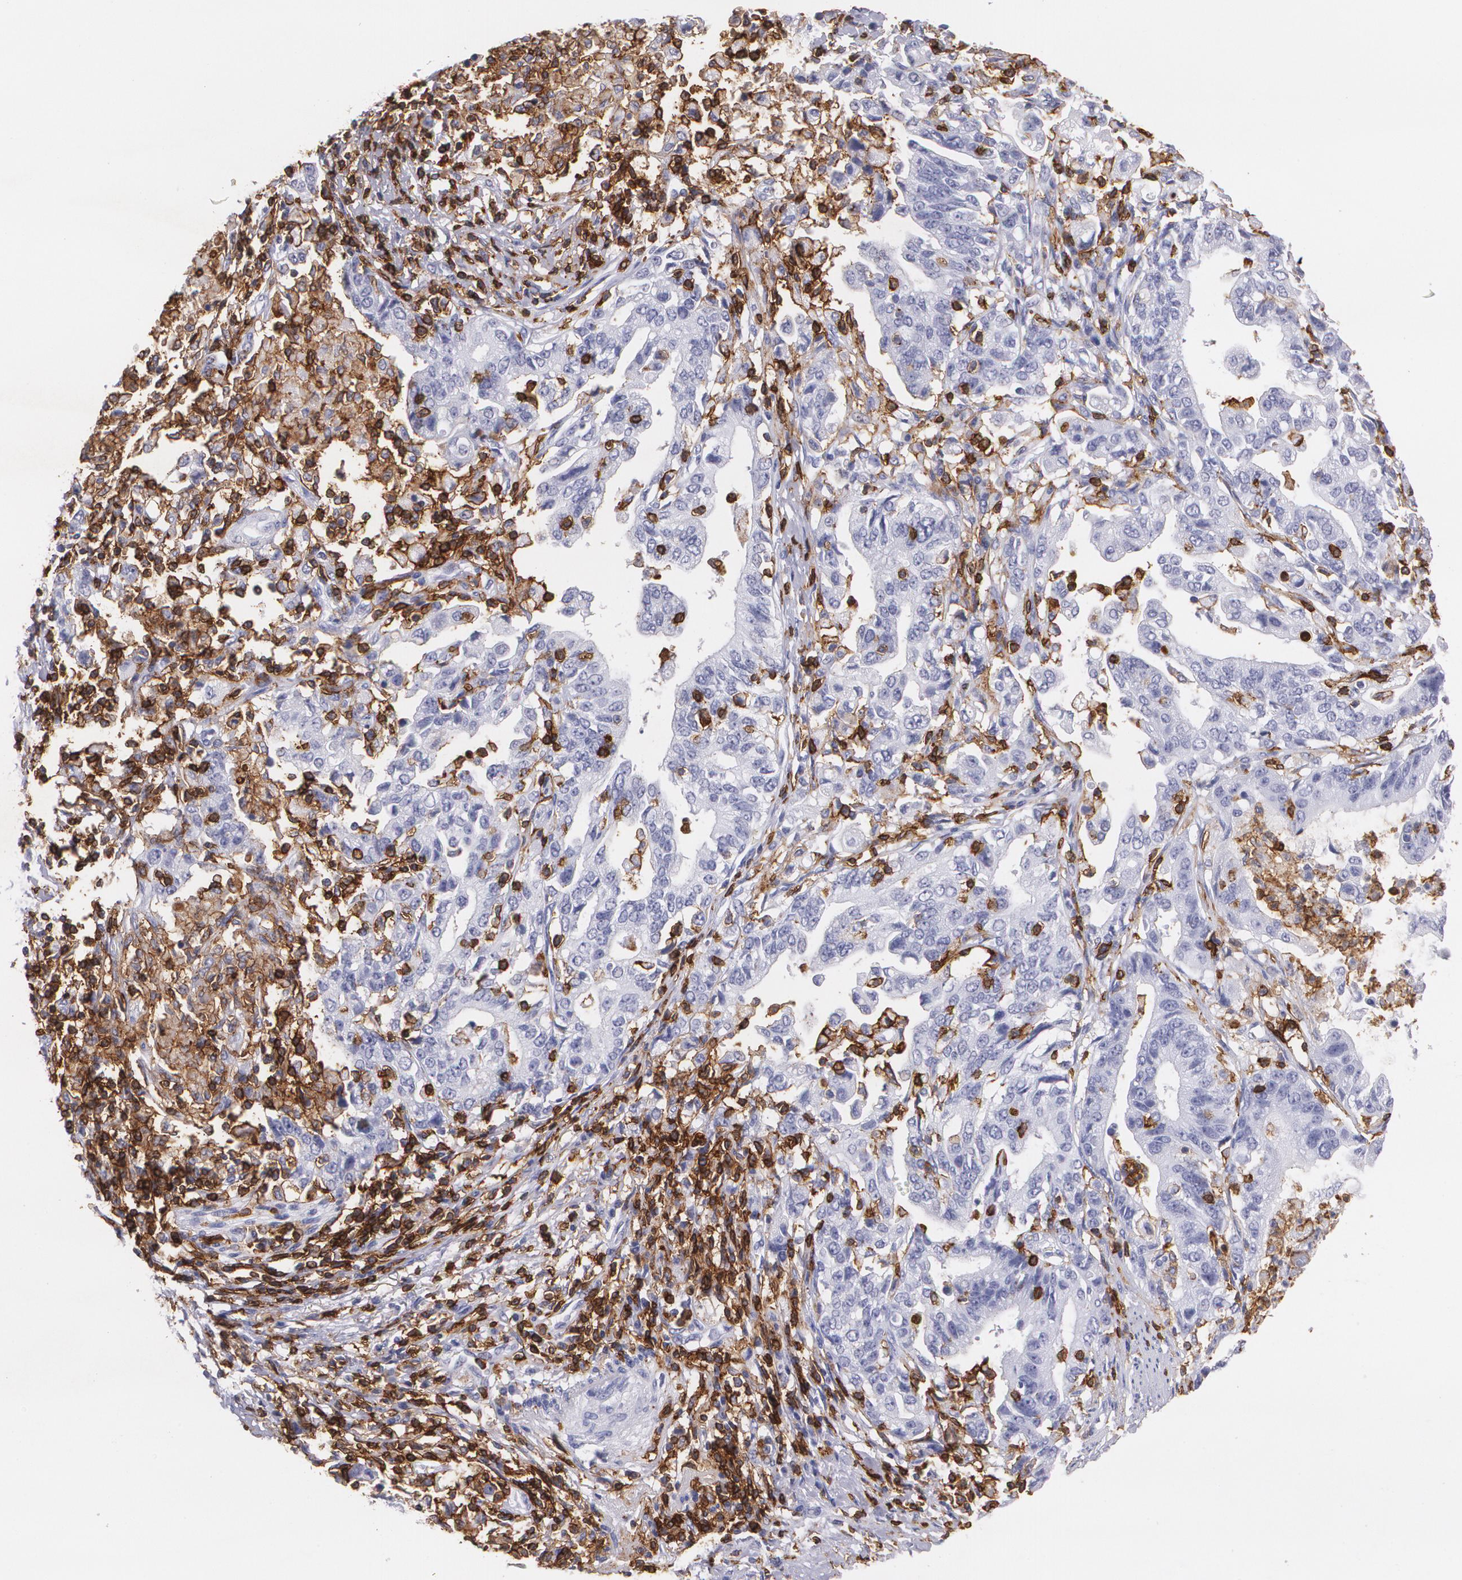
{"staining": {"intensity": "negative", "quantity": "none", "location": "none"}, "tissue": "stomach cancer", "cell_type": "Tumor cells", "image_type": "cancer", "snomed": [{"axis": "morphology", "description": "Adenocarcinoma, NOS"}, {"axis": "topography", "description": "Stomach, upper"}], "caption": "This is an immunohistochemistry (IHC) micrograph of human adenocarcinoma (stomach). There is no staining in tumor cells.", "gene": "PTPRC", "patient": {"sex": "female", "age": 50}}